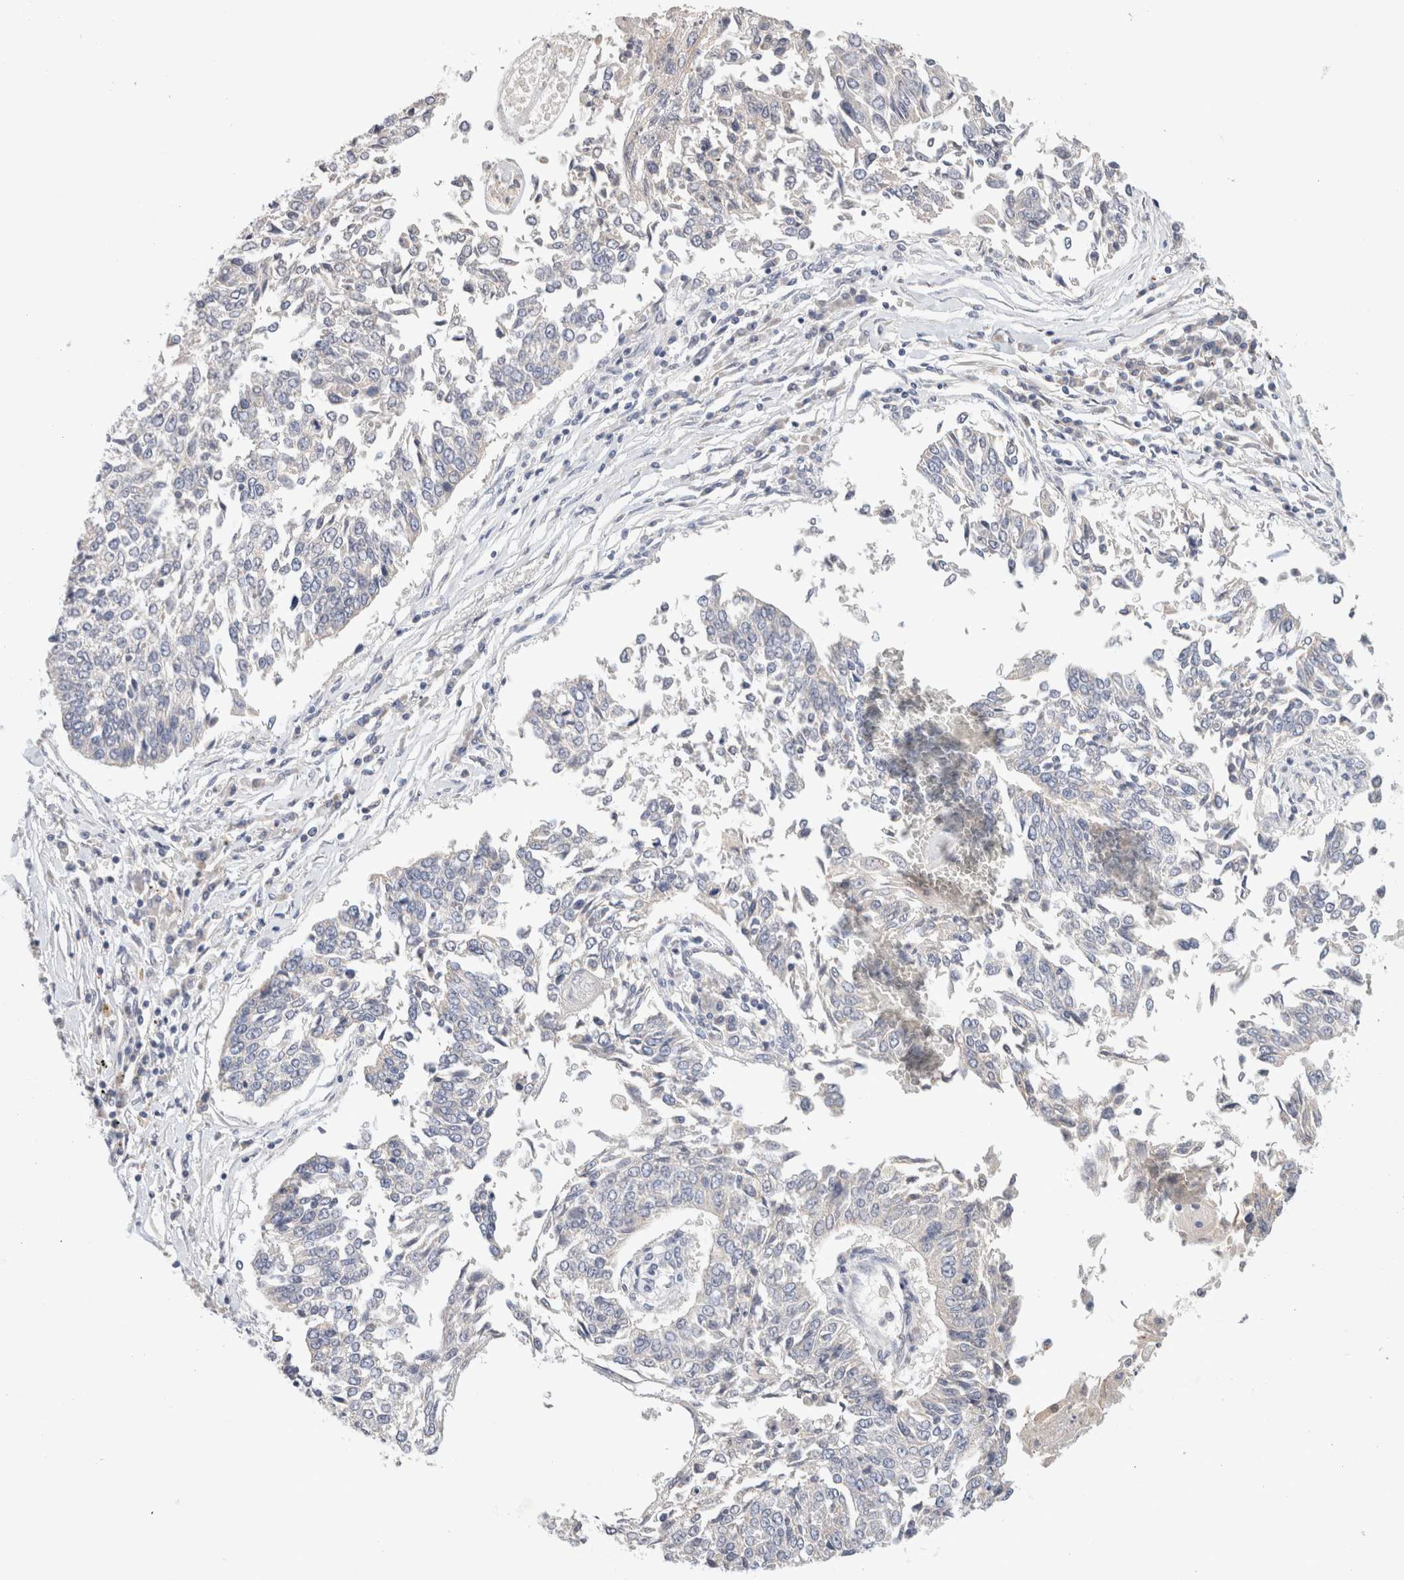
{"staining": {"intensity": "negative", "quantity": "none", "location": "none"}, "tissue": "lung cancer", "cell_type": "Tumor cells", "image_type": "cancer", "snomed": [{"axis": "morphology", "description": "Normal tissue, NOS"}, {"axis": "morphology", "description": "Squamous cell carcinoma, NOS"}, {"axis": "topography", "description": "Cartilage tissue"}, {"axis": "topography", "description": "Bronchus"}, {"axis": "topography", "description": "Lung"}, {"axis": "topography", "description": "Peripheral nerve tissue"}], "caption": "Immunohistochemical staining of lung squamous cell carcinoma demonstrates no significant staining in tumor cells.", "gene": "MPP2", "patient": {"sex": "female", "age": 49}}